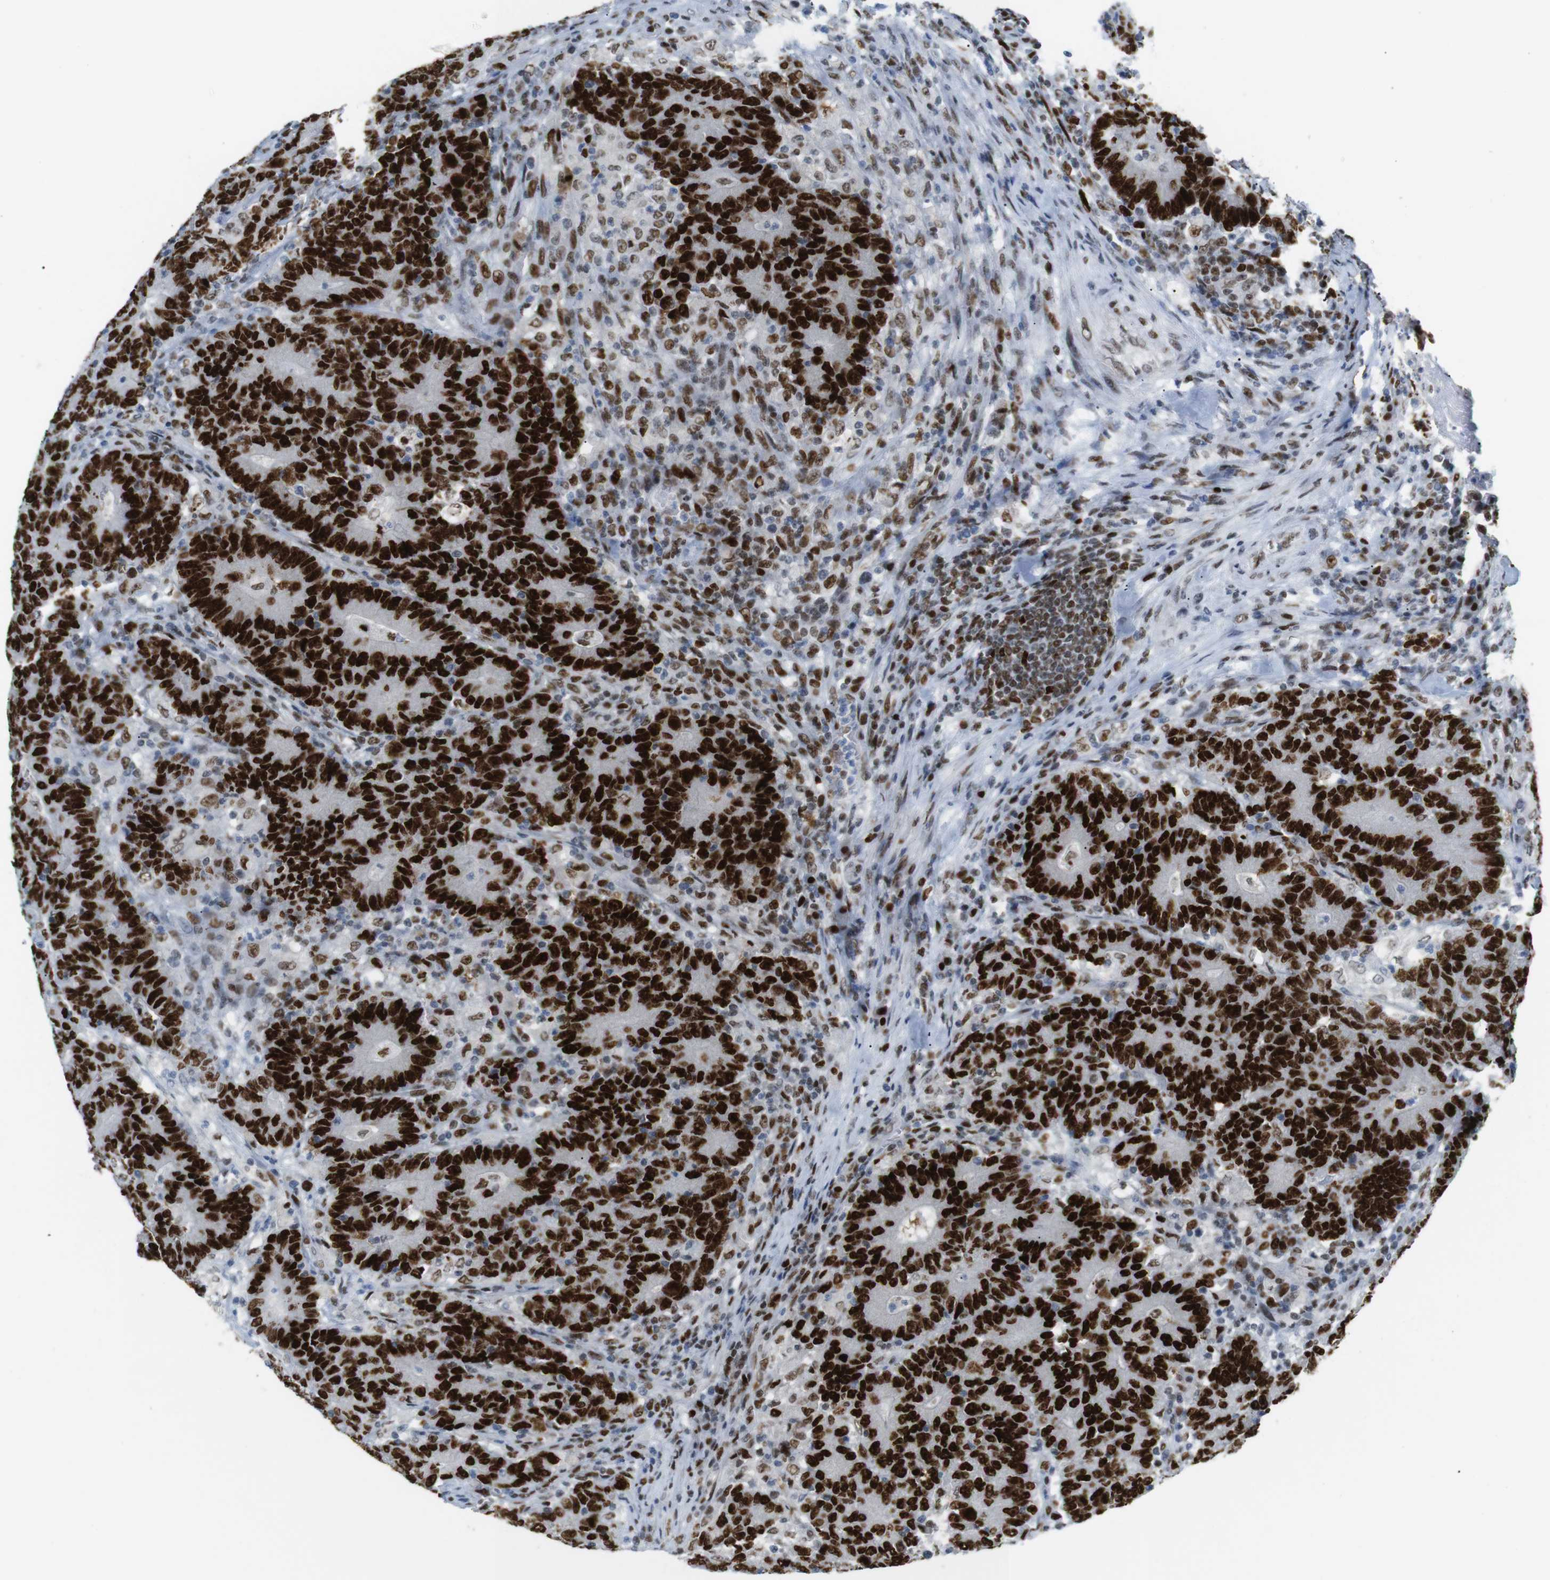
{"staining": {"intensity": "strong", "quantity": ">75%", "location": "nuclear"}, "tissue": "colorectal cancer", "cell_type": "Tumor cells", "image_type": "cancer", "snomed": [{"axis": "morphology", "description": "Normal tissue, NOS"}, {"axis": "morphology", "description": "Adenocarcinoma, NOS"}, {"axis": "topography", "description": "Colon"}], "caption": "Protein positivity by IHC demonstrates strong nuclear staining in approximately >75% of tumor cells in colorectal cancer. The protein of interest is shown in brown color, while the nuclei are stained blue.", "gene": "RIOX2", "patient": {"sex": "female", "age": 75}}